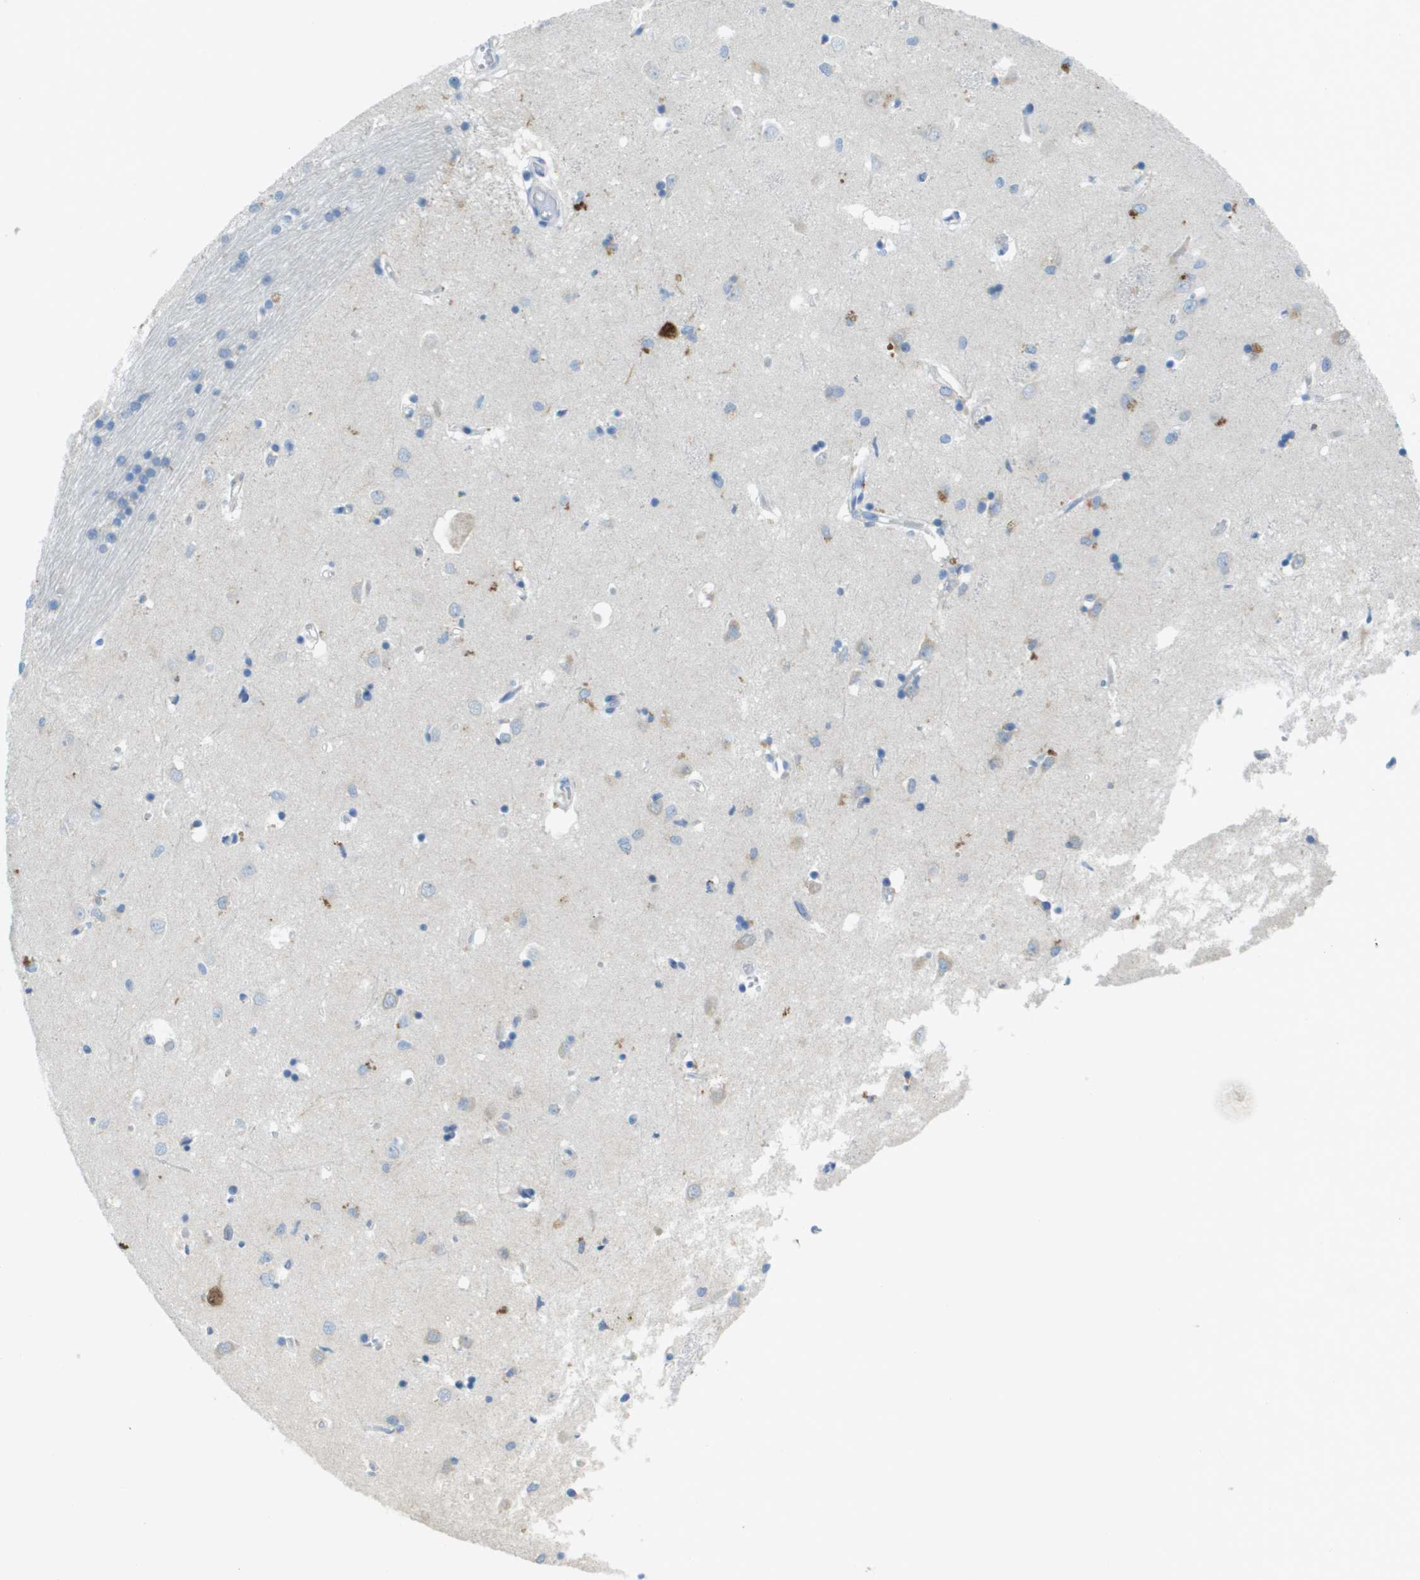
{"staining": {"intensity": "weak", "quantity": "<25%", "location": "cytoplasmic/membranous"}, "tissue": "caudate", "cell_type": "Glial cells", "image_type": "normal", "snomed": [{"axis": "morphology", "description": "Normal tissue, NOS"}, {"axis": "topography", "description": "Lateral ventricle wall"}], "caption": "DAB (3,3'-diaminobenzidine) immunohistochemical staining of normal human caudate shows no significant expression in glial cells. (DAB (3,3'-diaminobenzidine) IHC visualized using brightfield microscopy, high magnification).", "gene": "CYGB", "patient": {"sex": "female", "age": 19}}